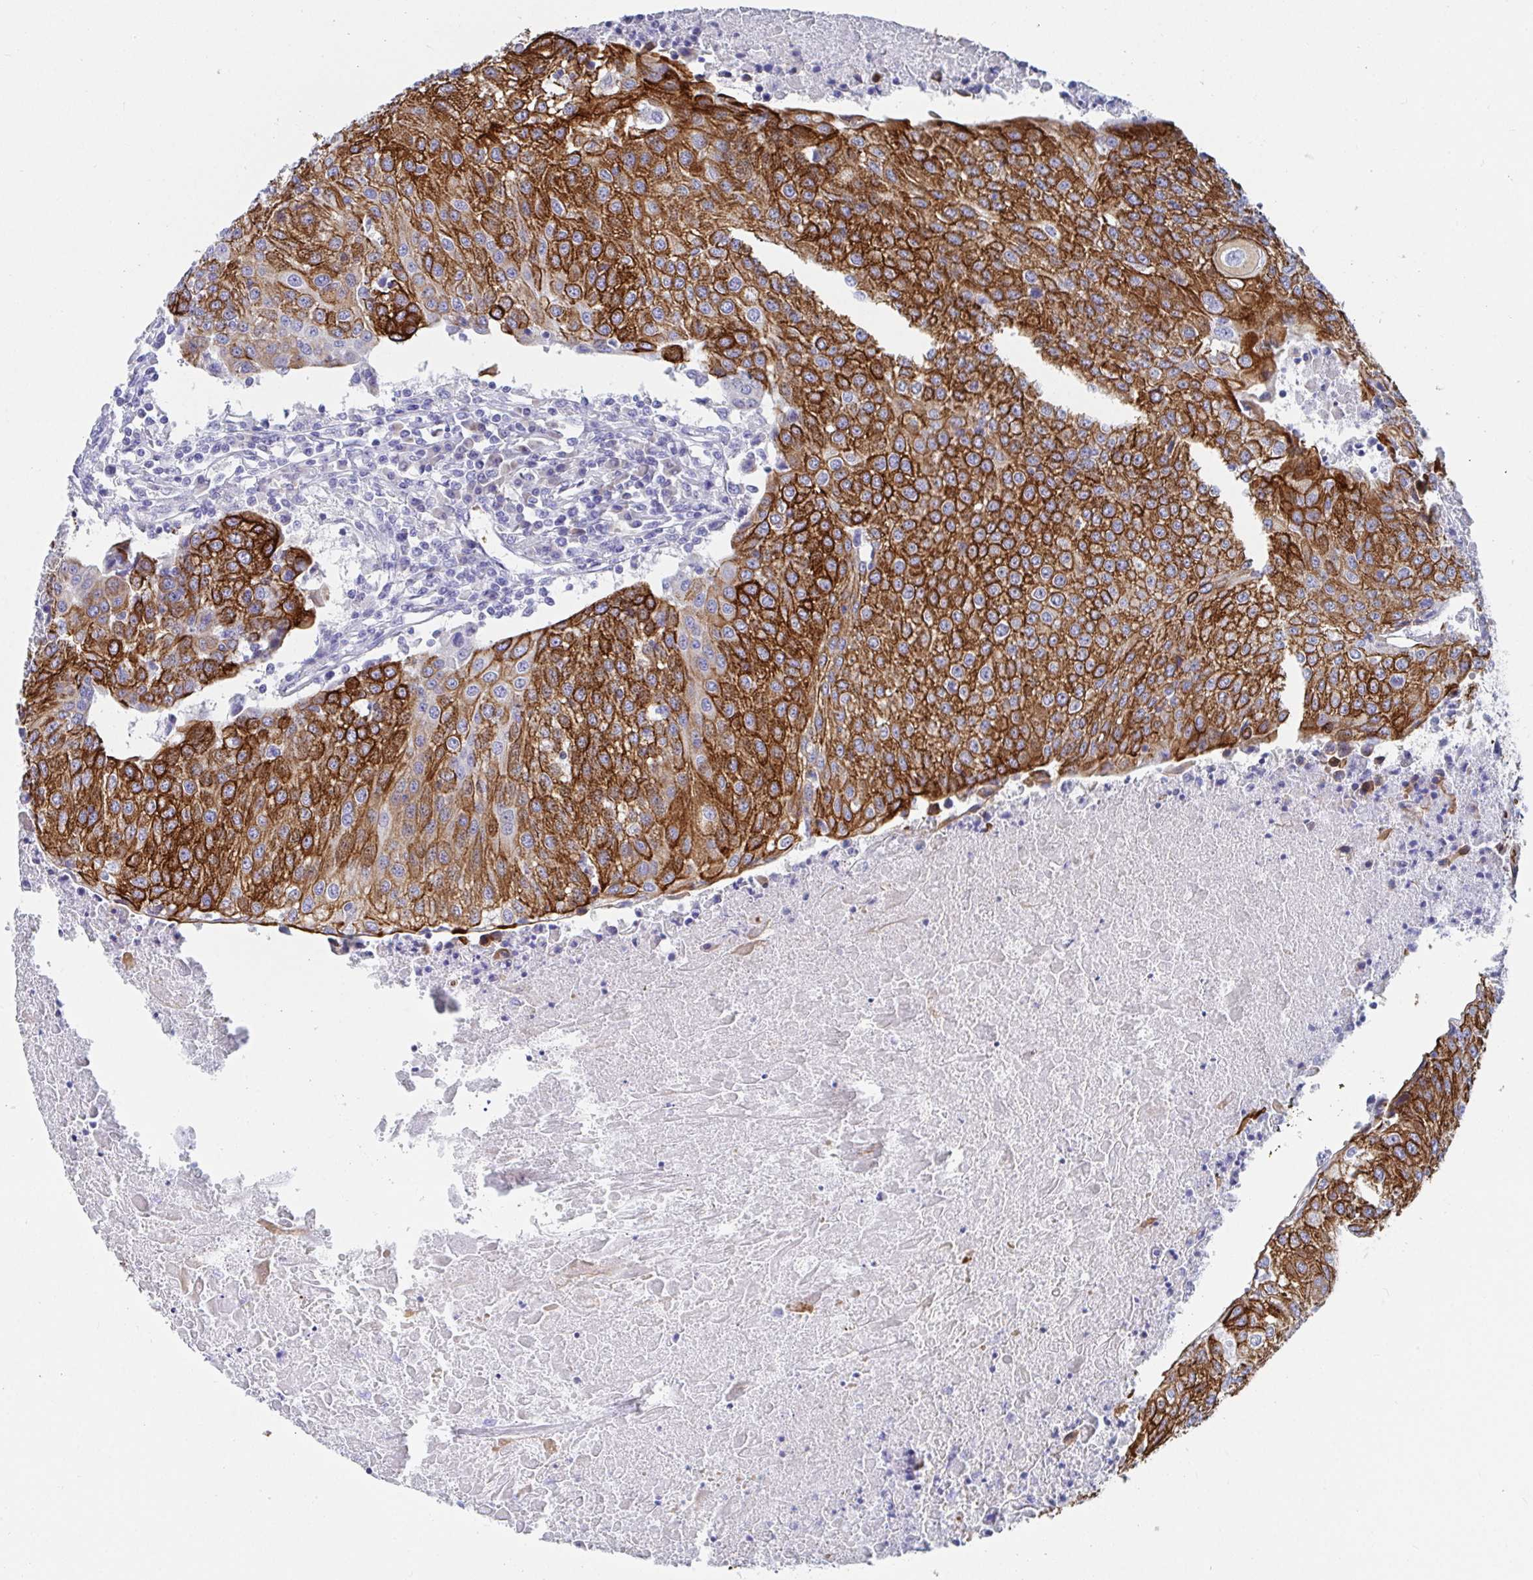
{"staining": {"intensity": "strong", "quantity": ">75%", "location": "cytoplasmic/membranous"}, "tissue": "urothelial cancer", "cell_type": "Tumor cells", "image_type": "cancer", "snomed": [{"axis": "morphology", "description": "Urothelial carcinoma, High grade"}, {"axis": "topography", "description": "Urinary bladder"}], "caption": "Immunohistochemical staining of high-grade urothelial carcinoma displays high levels of strong cytoplasmic/membranous protein staining in approximately >75% of tumor cells.", "gene": "CLDN8", "patient": {"sex": "female", "age": 85}}